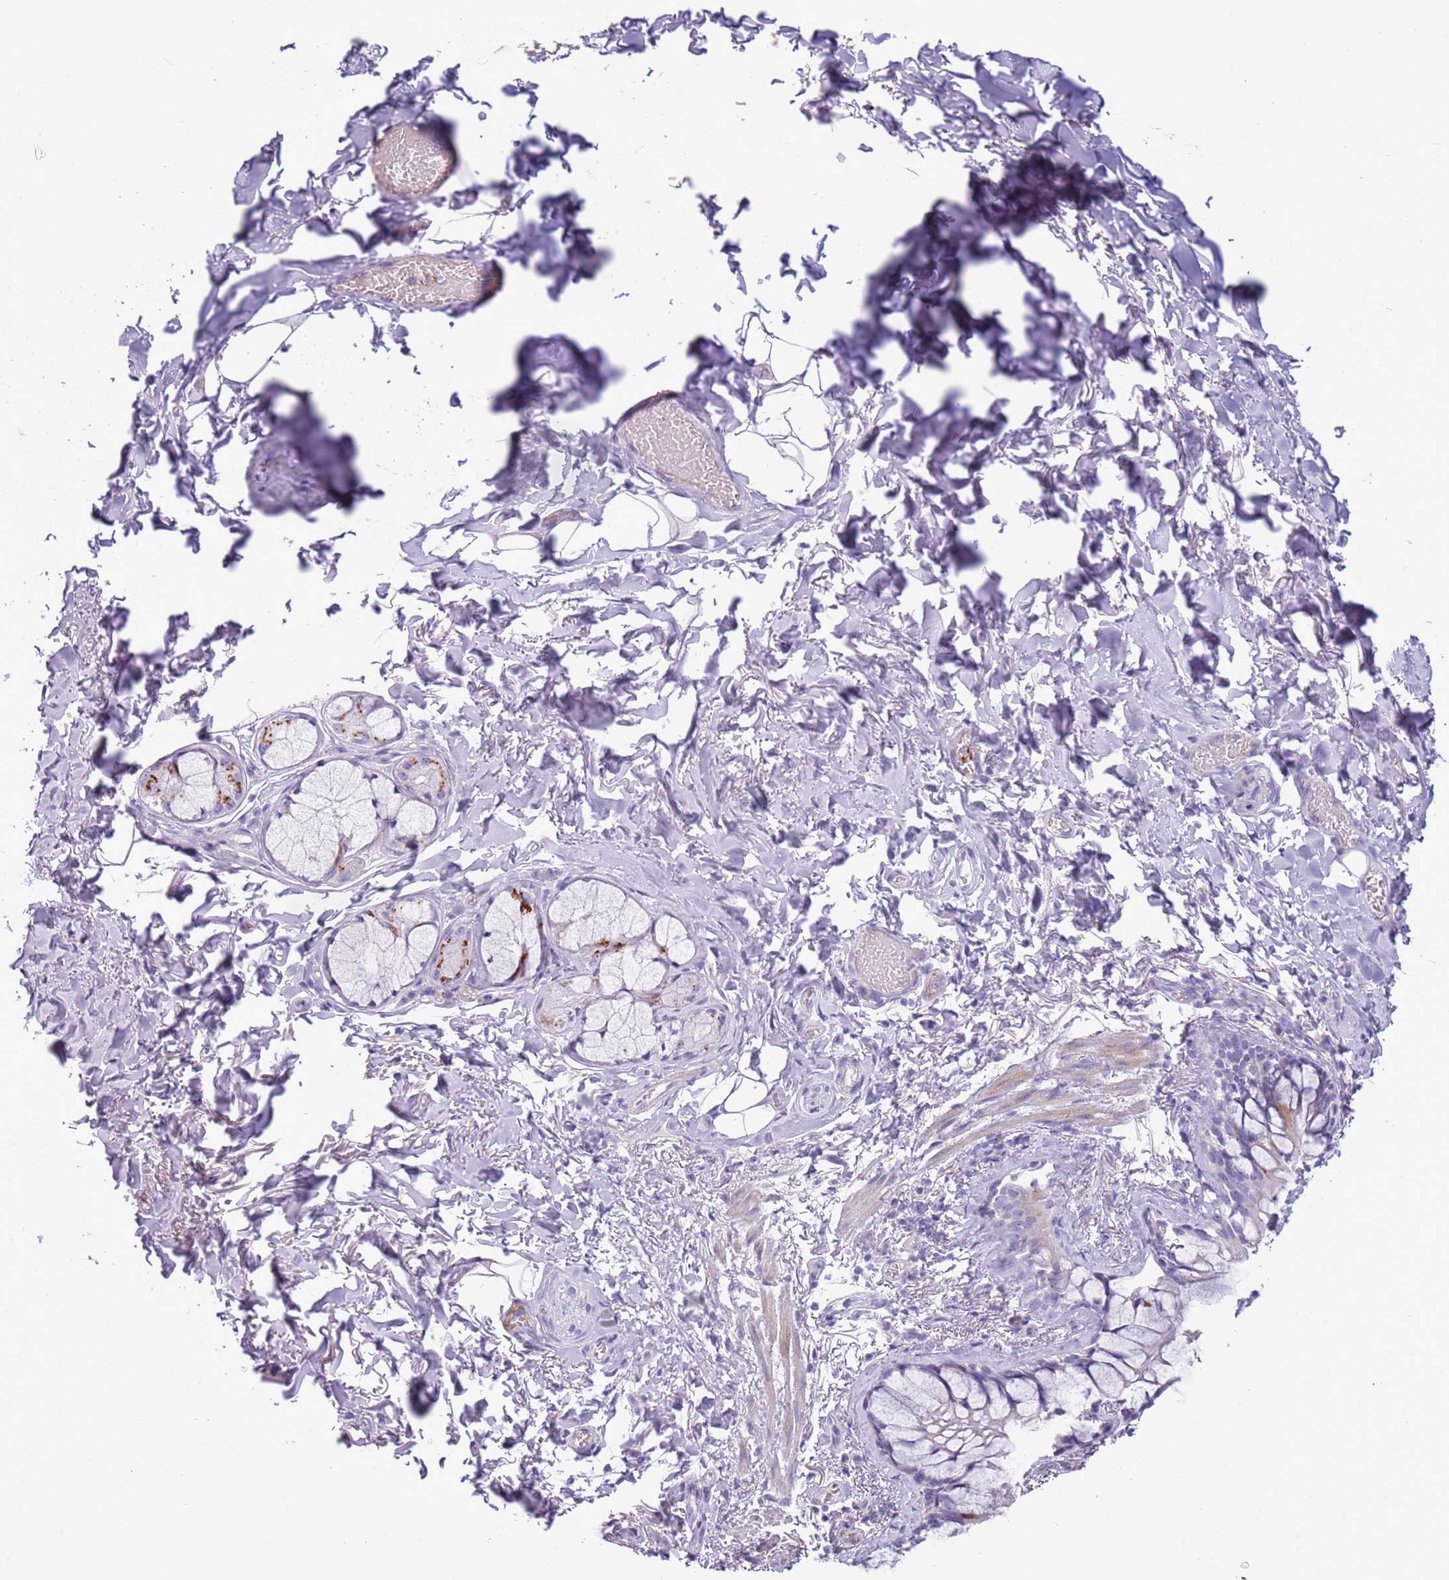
{"staining": {"intensity": "negative", "quantity": "none", "location": "none"}, "tissue": "bronchus", "cell_type": "Respiratory epithelial cells", "image_type": "normal", "snomed": [{"axis": "morphology", "description": "Normal tissue, NOS"}, {"axis": "topography", "description": "Cartilage tissue"}], "caption": "Protein analysis of normal bronchus displays no significant expression in respiratory epithelial cells.", "gene": "NBPF4", "patient": {"sex": "male", "age": 63}}